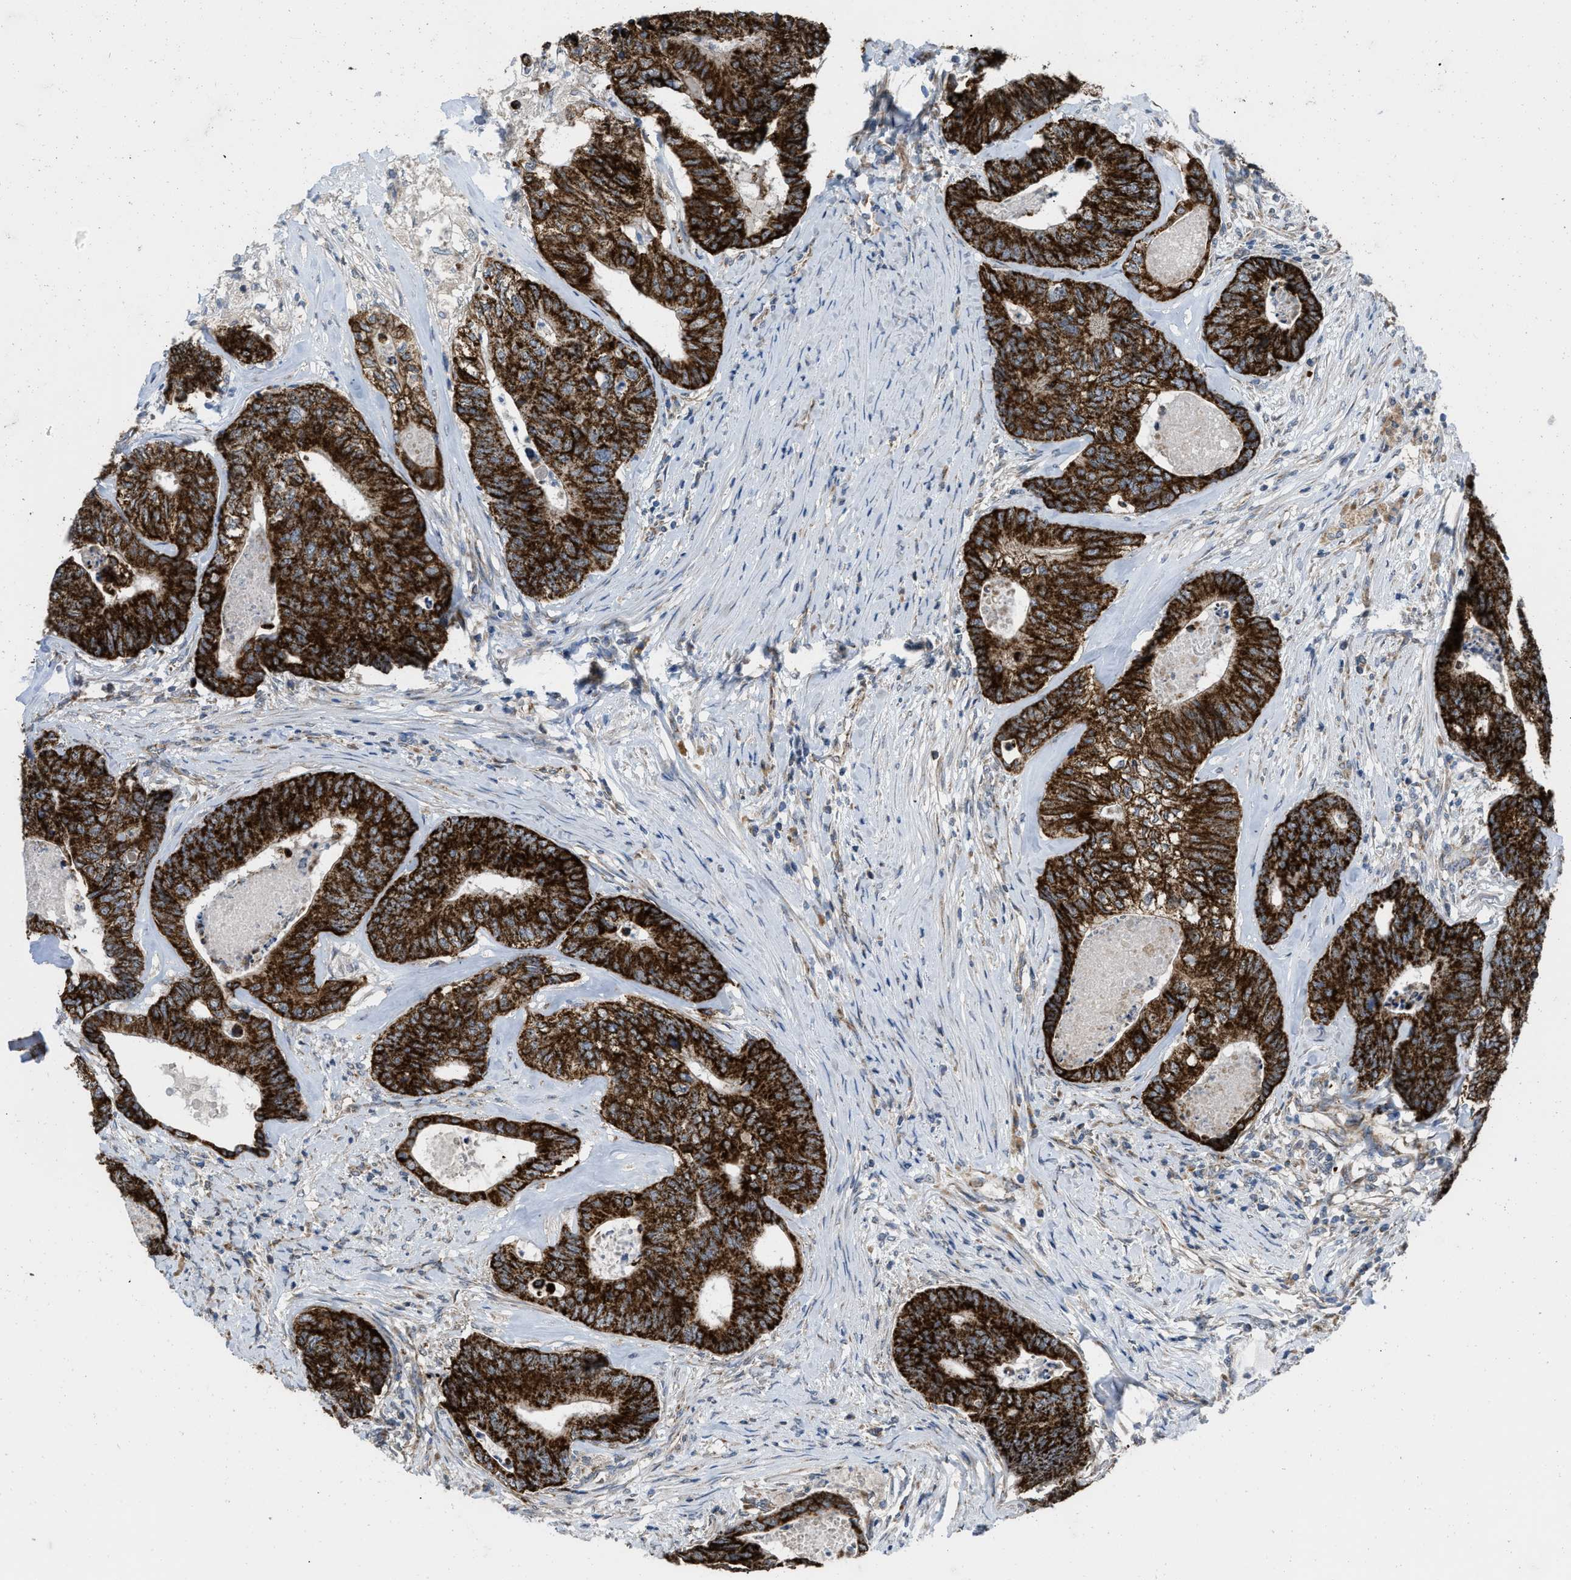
{"staining": {"intensity": "strong", "quantity": ">75%", "location": "cytoplasmic/membranous"}, "tissue": "colorectal cancer", "cell_type": "Tumor cells", "image_type": "cancer", "snomed": [{"axis": "morphology", "description": "Adenocarcinoma, NOS"}, {"axis": "topography", "description": "Colon"}], "caption": "Colorectal cancer stained for a protein demonstrates strong cytoplasmic/membranous positivity in tumor cells.", "gene": "AKAP1", "patient": {"sex": "female", "age": 67}}